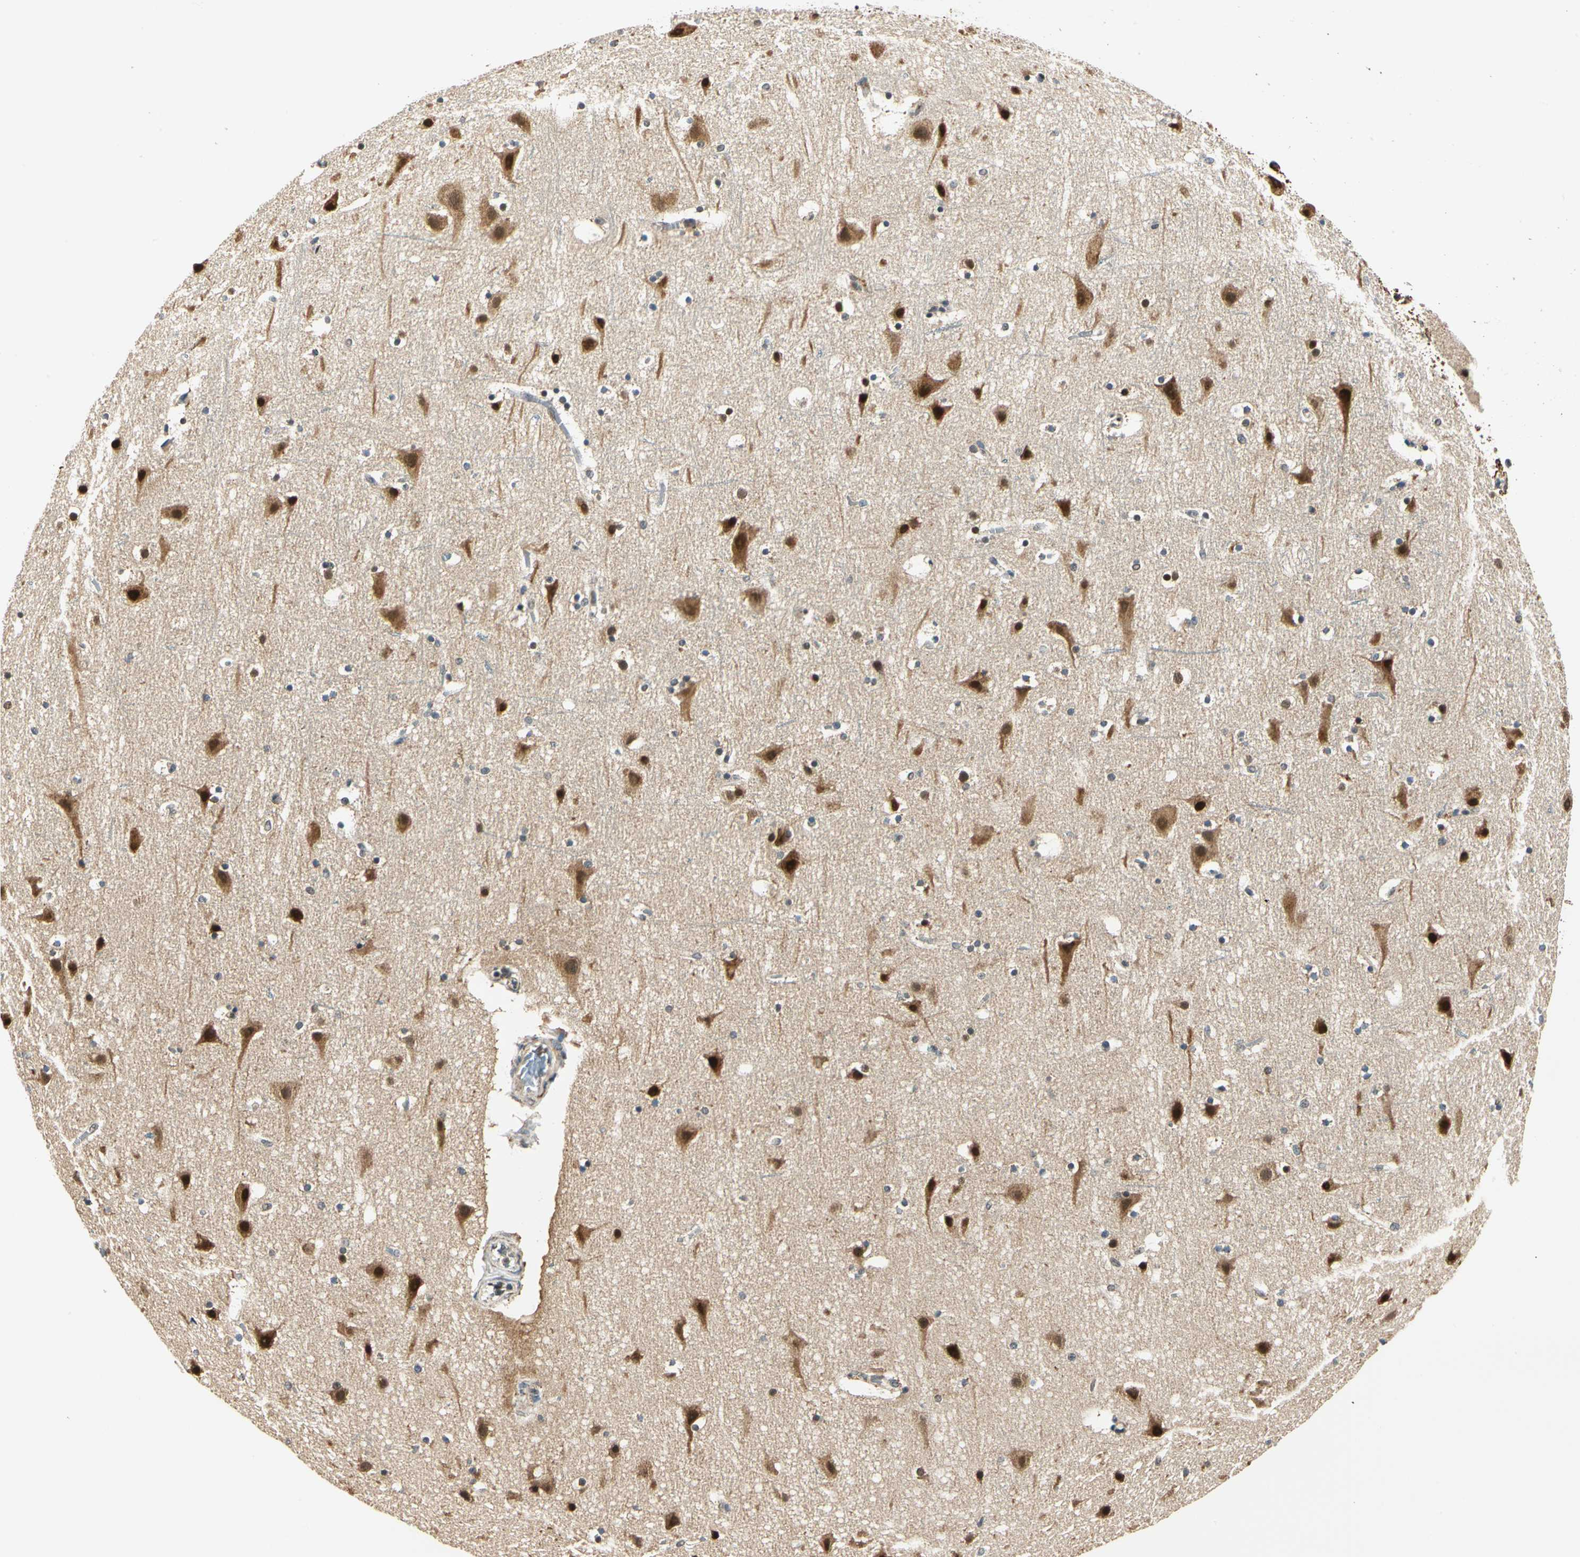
{"staining": {"intensity": "negative", "quantity": "none", "location": "none"}, "tissue": "cerebral cortex", "cell_type": "Endothelial cells", "image_type": "normal", "snomed": [{"axis": "morphology", "description": "Normal tissue, NOS"}, {"axis": "topography", "description": "Cerebral cortex"}], "caption": "DAB (3,3'-diaminobenzidine) immunohistochemical staining of unremarkable cerebral cortex reveals no significant staining in endothelial cells. (Brightfield microscopy of DAB (3,3'-diaminobenzidine) immunohistochemistry at high magnification).", "gene": "PDK2", "patient": {"sex": "male", "age": 45}}